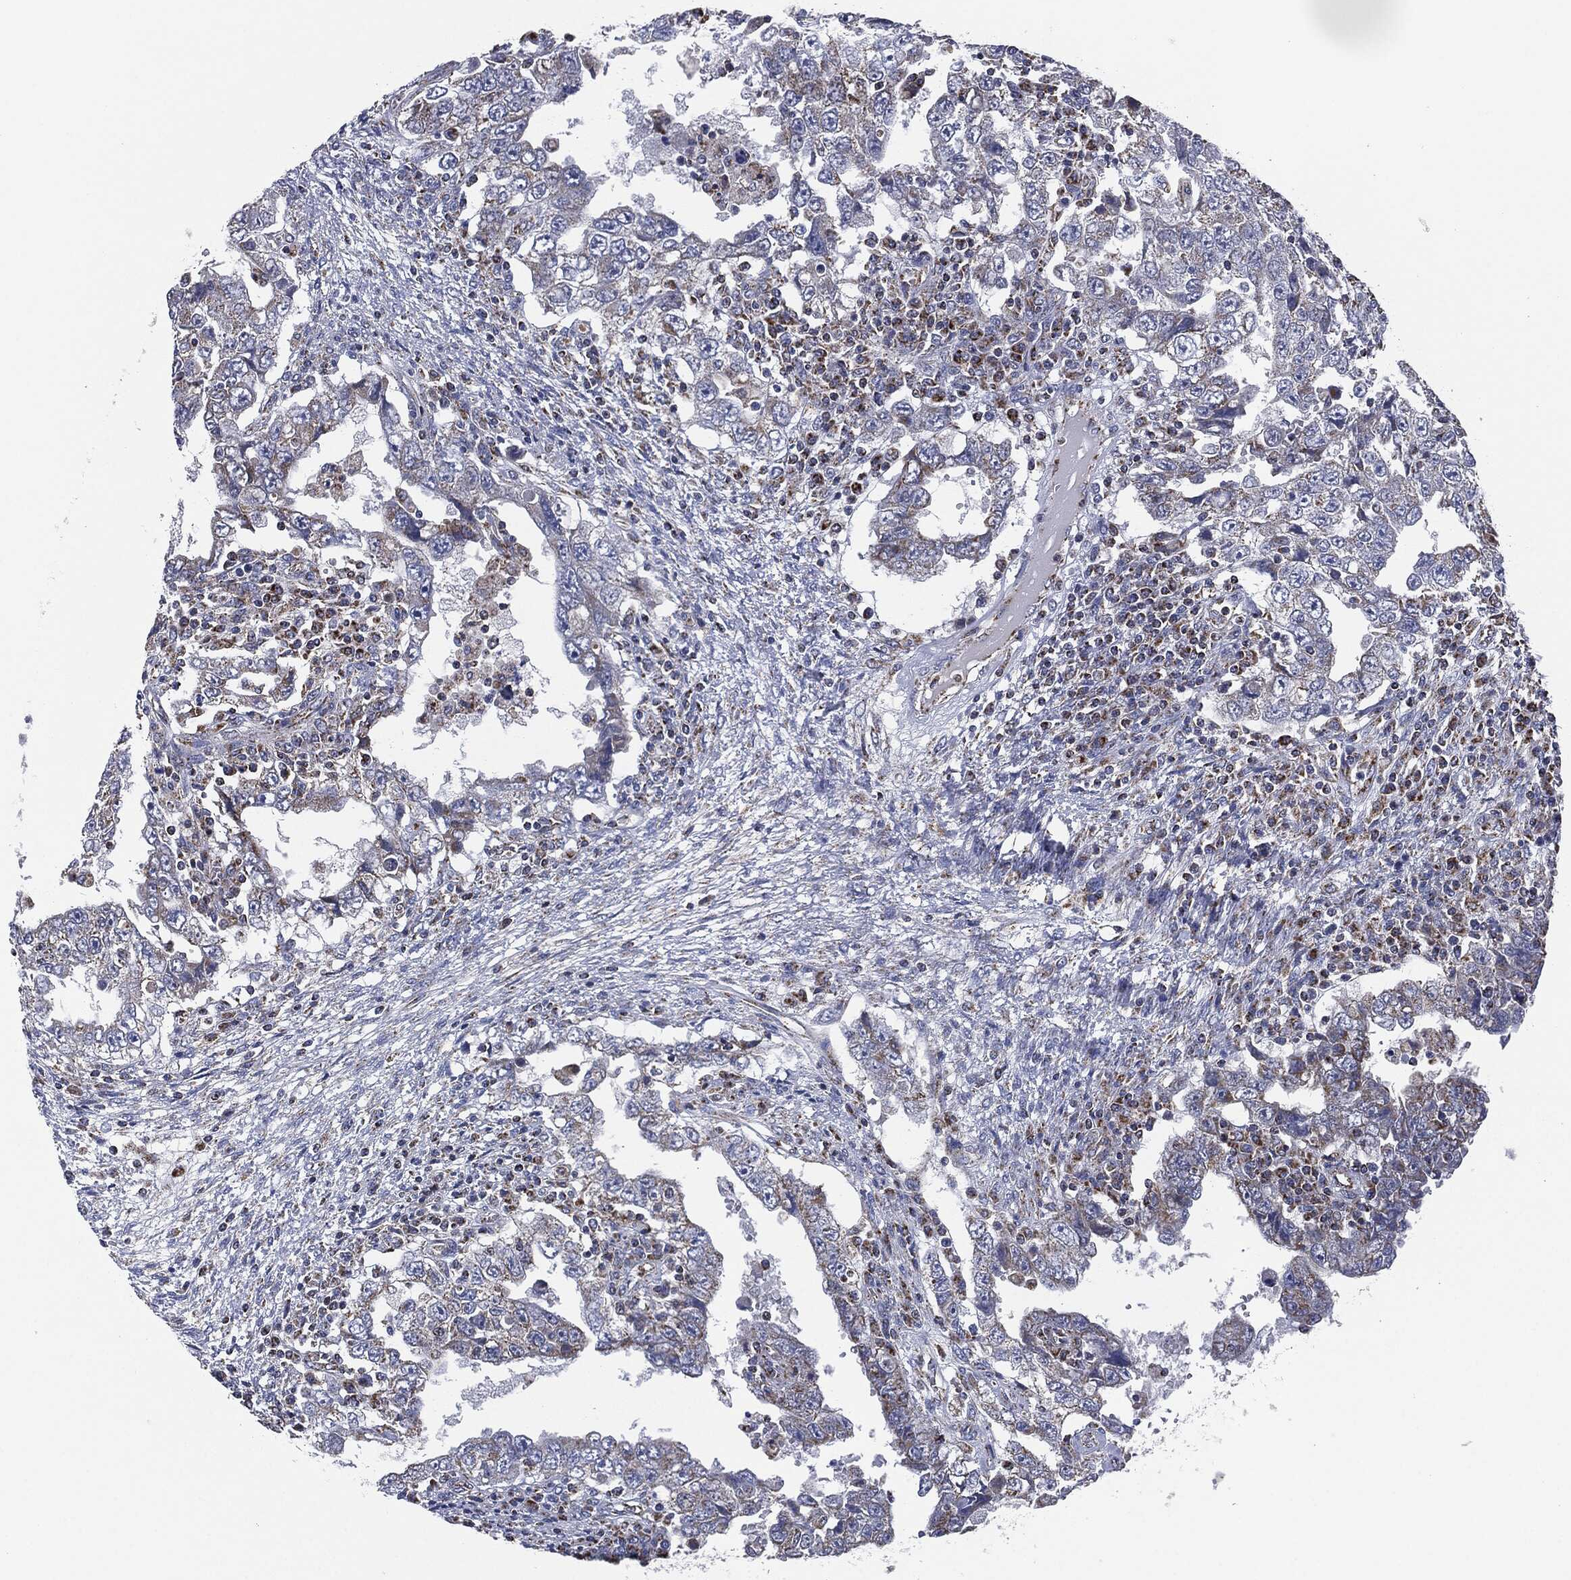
{"staining": {"intensity": "weak", "quantity": "25%-75%", "location": "cytoplasmic/membranous"}, "tissue": "testis cancer", "cell_type": "Tumor cells", "image_type": "cancer", "snomed": [{"axis": "morphology", "description": "Carcinoma, Embryonal, NOS"}, {"axis": "topography", "description": "Testis"}], "caption": "Immunohistochemical staining of human embryonal carcinoma (testis) shows low levels of weak cytoplasmic/membranous protein positivity in approximately 25%-75% of tumor cells.", "gene": "NDUFV2", "patient": {"sex": "male", "age": 26}}